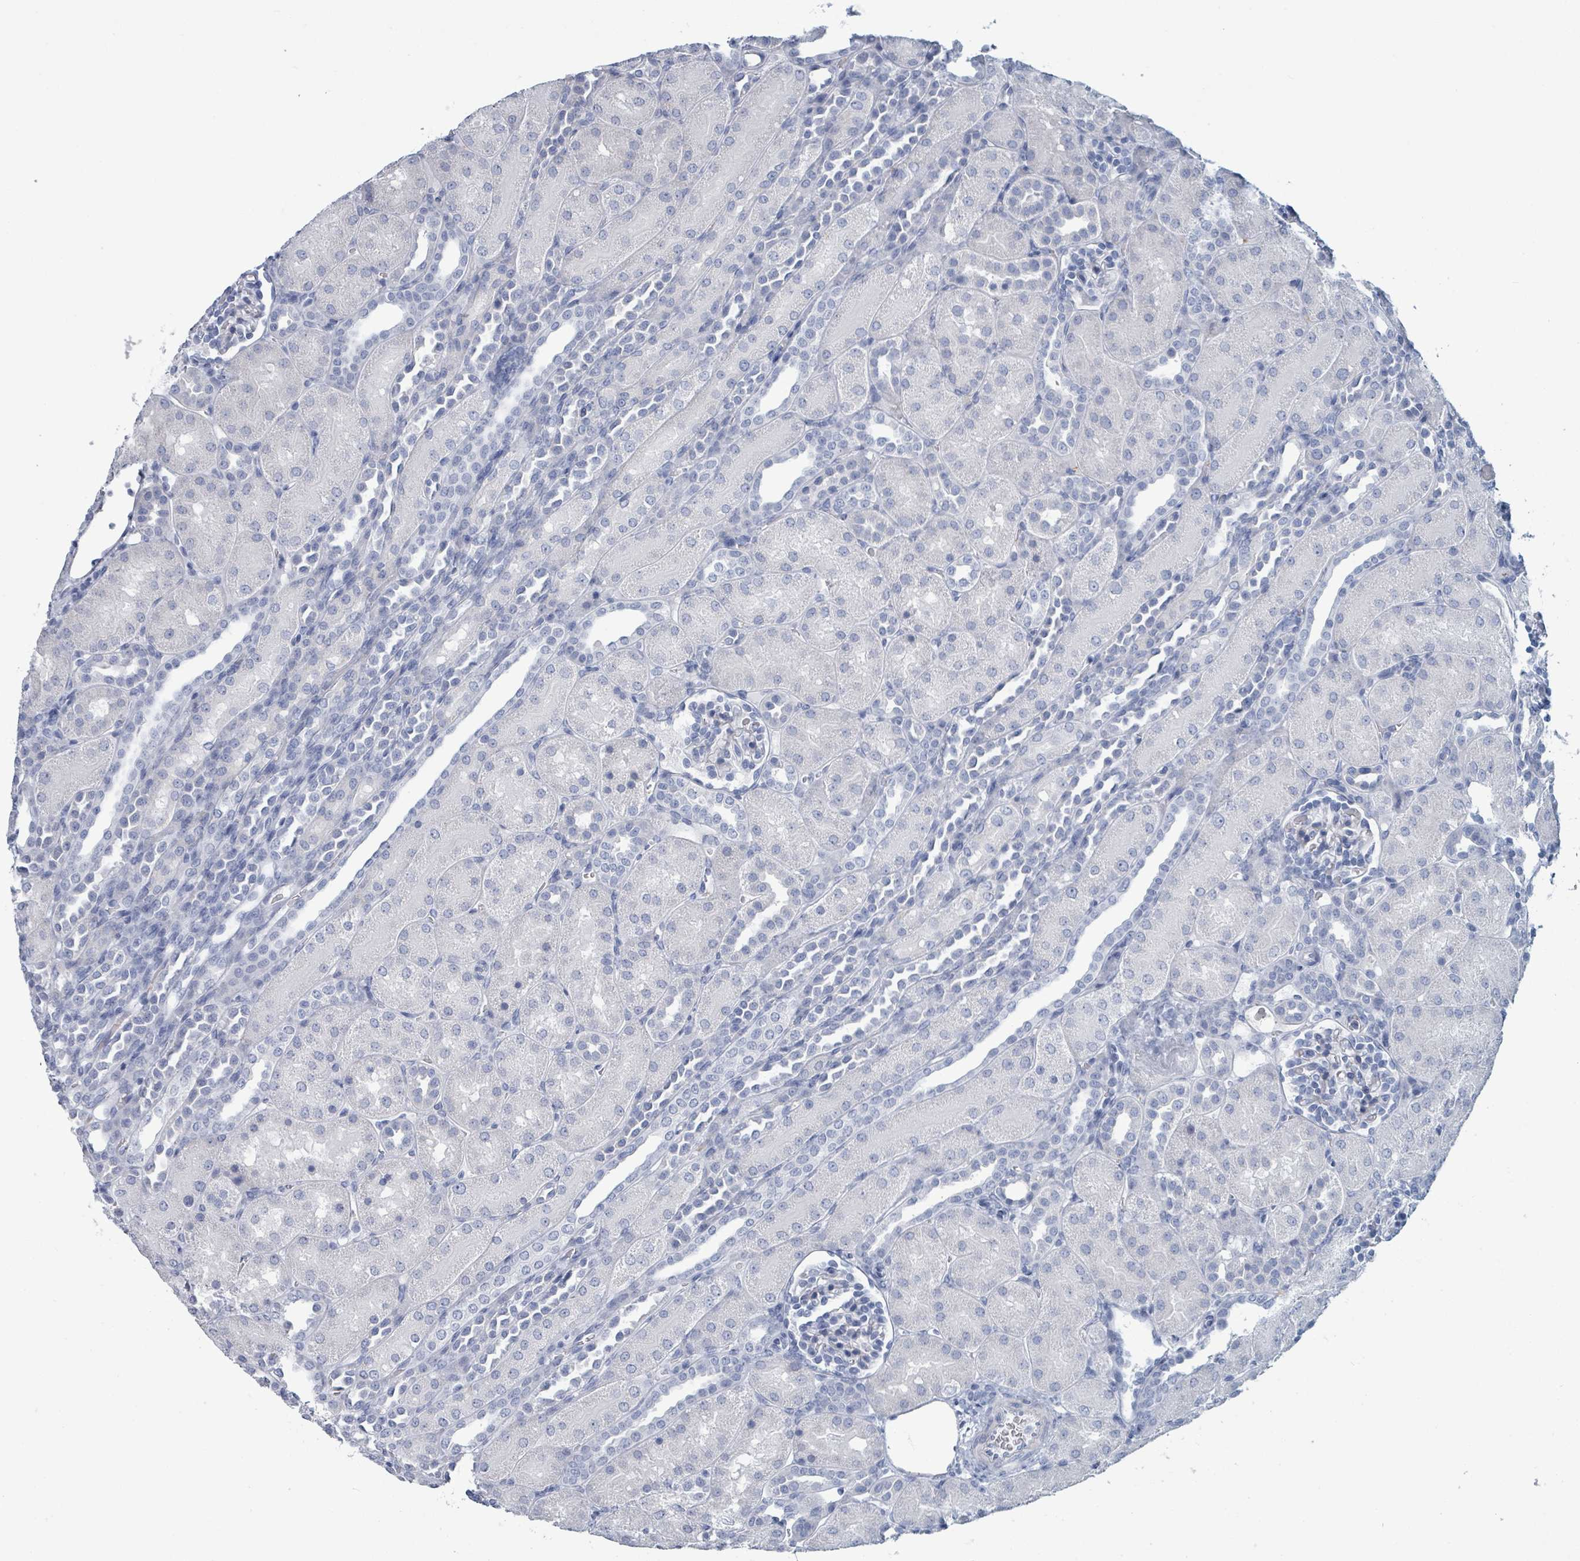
{"staining": {"intensity": "negative", "quantity": "none", "location": "none"}, "tissue": "kidney", "cell_type": "Cells in glomeruli", "image_type": "normal", "snomed": [{"axis": "morphology", "description": "Normal tissue, NOS"}, {"axis": "topography", "description": "Kidney"}], "caption": "Micrograph shows no significant protein expression in cells in glomeruli of benign kidney. The staining is performed using DAB (3,3'-diaminobenzidine) brown chromogen with nuclei counter-stained in using hematoxylin.", "gene": "VPS13D", "patient": {"sex": "male", "age": 1}}